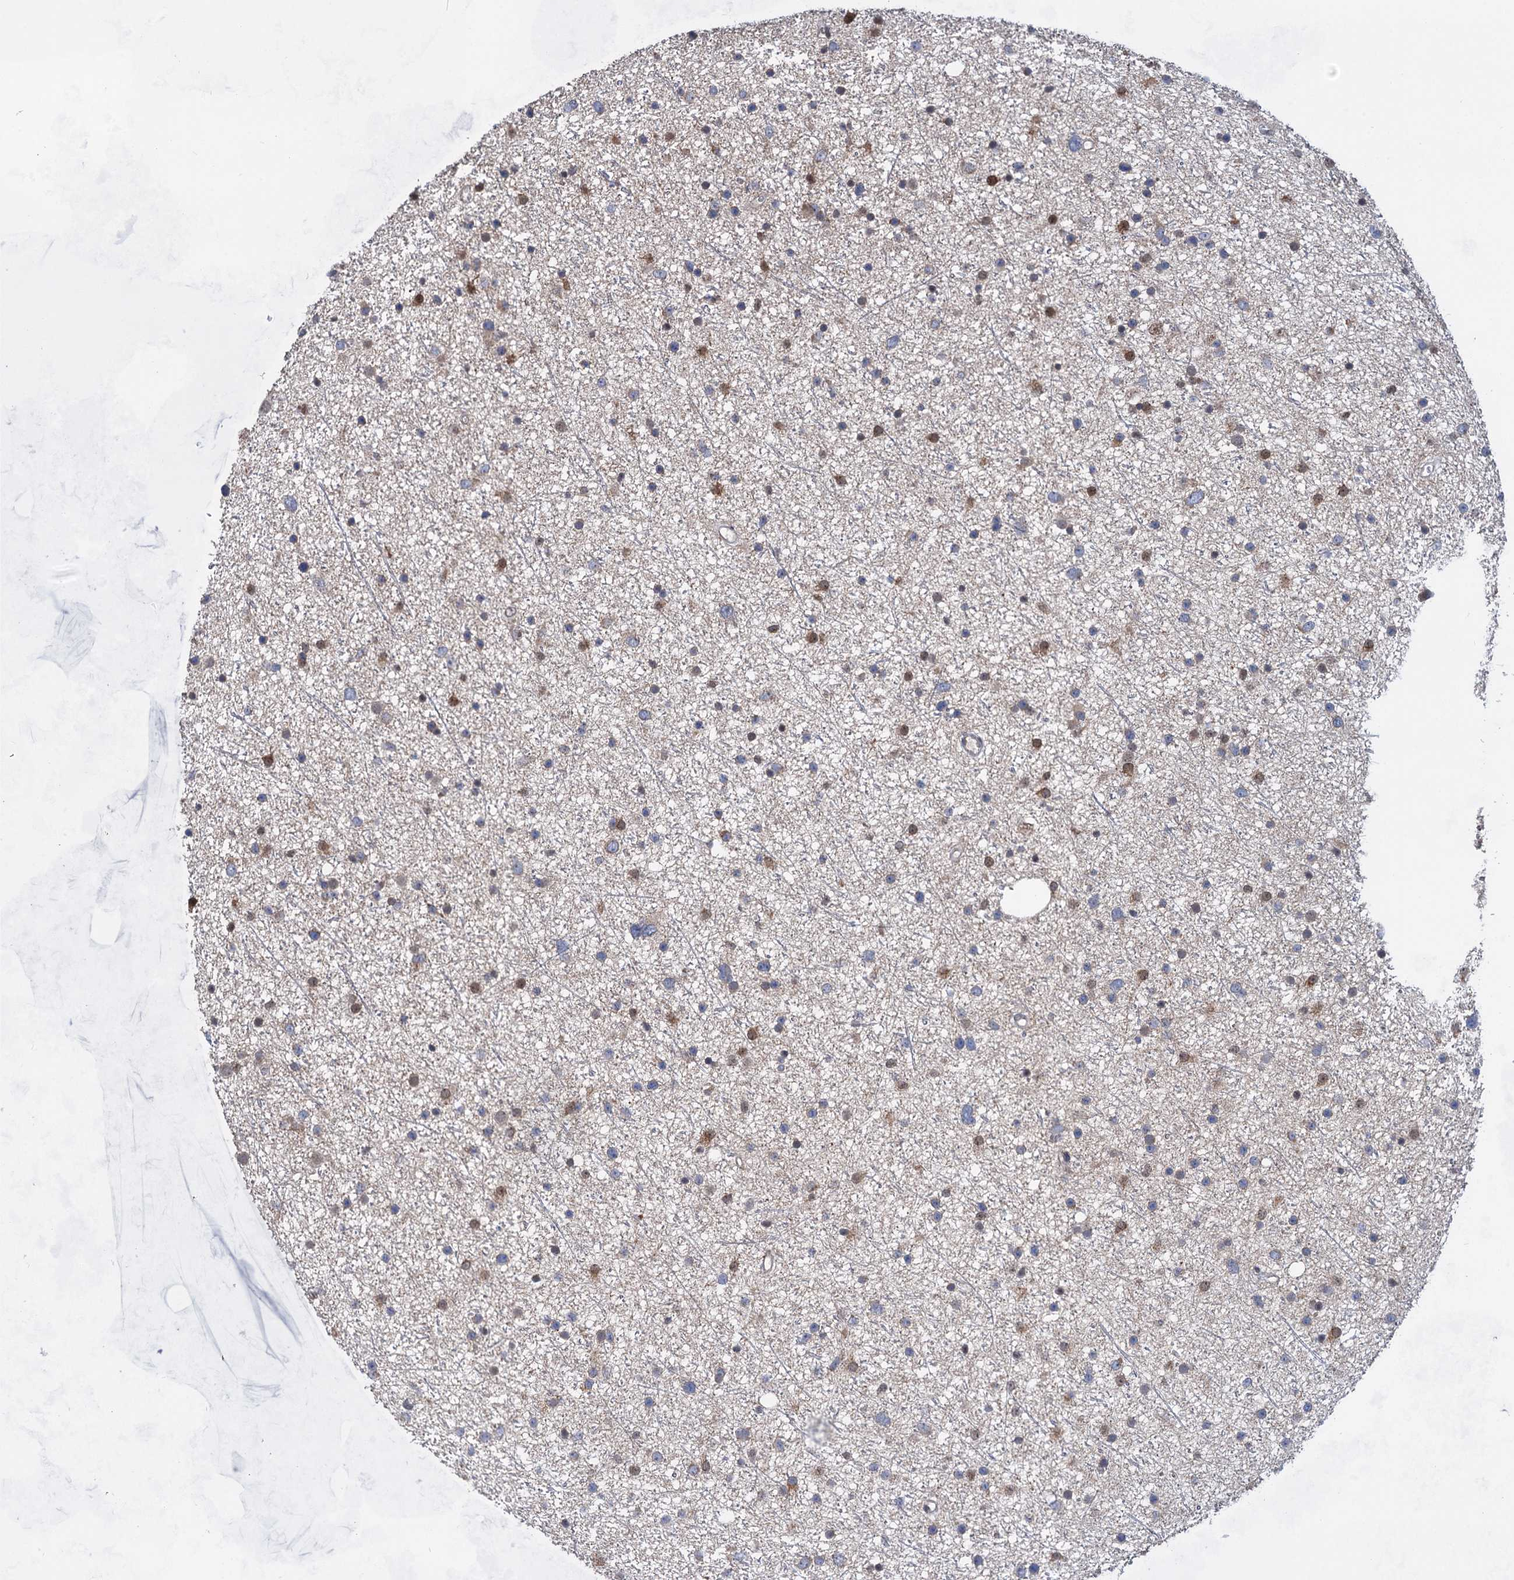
{"staining": {"intensity": "moderate", "quantity": "25%-75%", "location": "nuclear"}, "tissue": "glioma", "cell_type": "Tumor cells", "image_type": "cancer", "snomed": [{"axis": "morphology", "description": "Glioma, malignant, Low grade"}, {"axis": "topography", "description": "Cerebral cortex"}], "caption": "A medium amount of moderate nuclear staining is identified in approximately 25%-75% of tumor cells in glioma tissue.", "gene": "TTC17", "patient": {"sex": "female", "age": 39}}